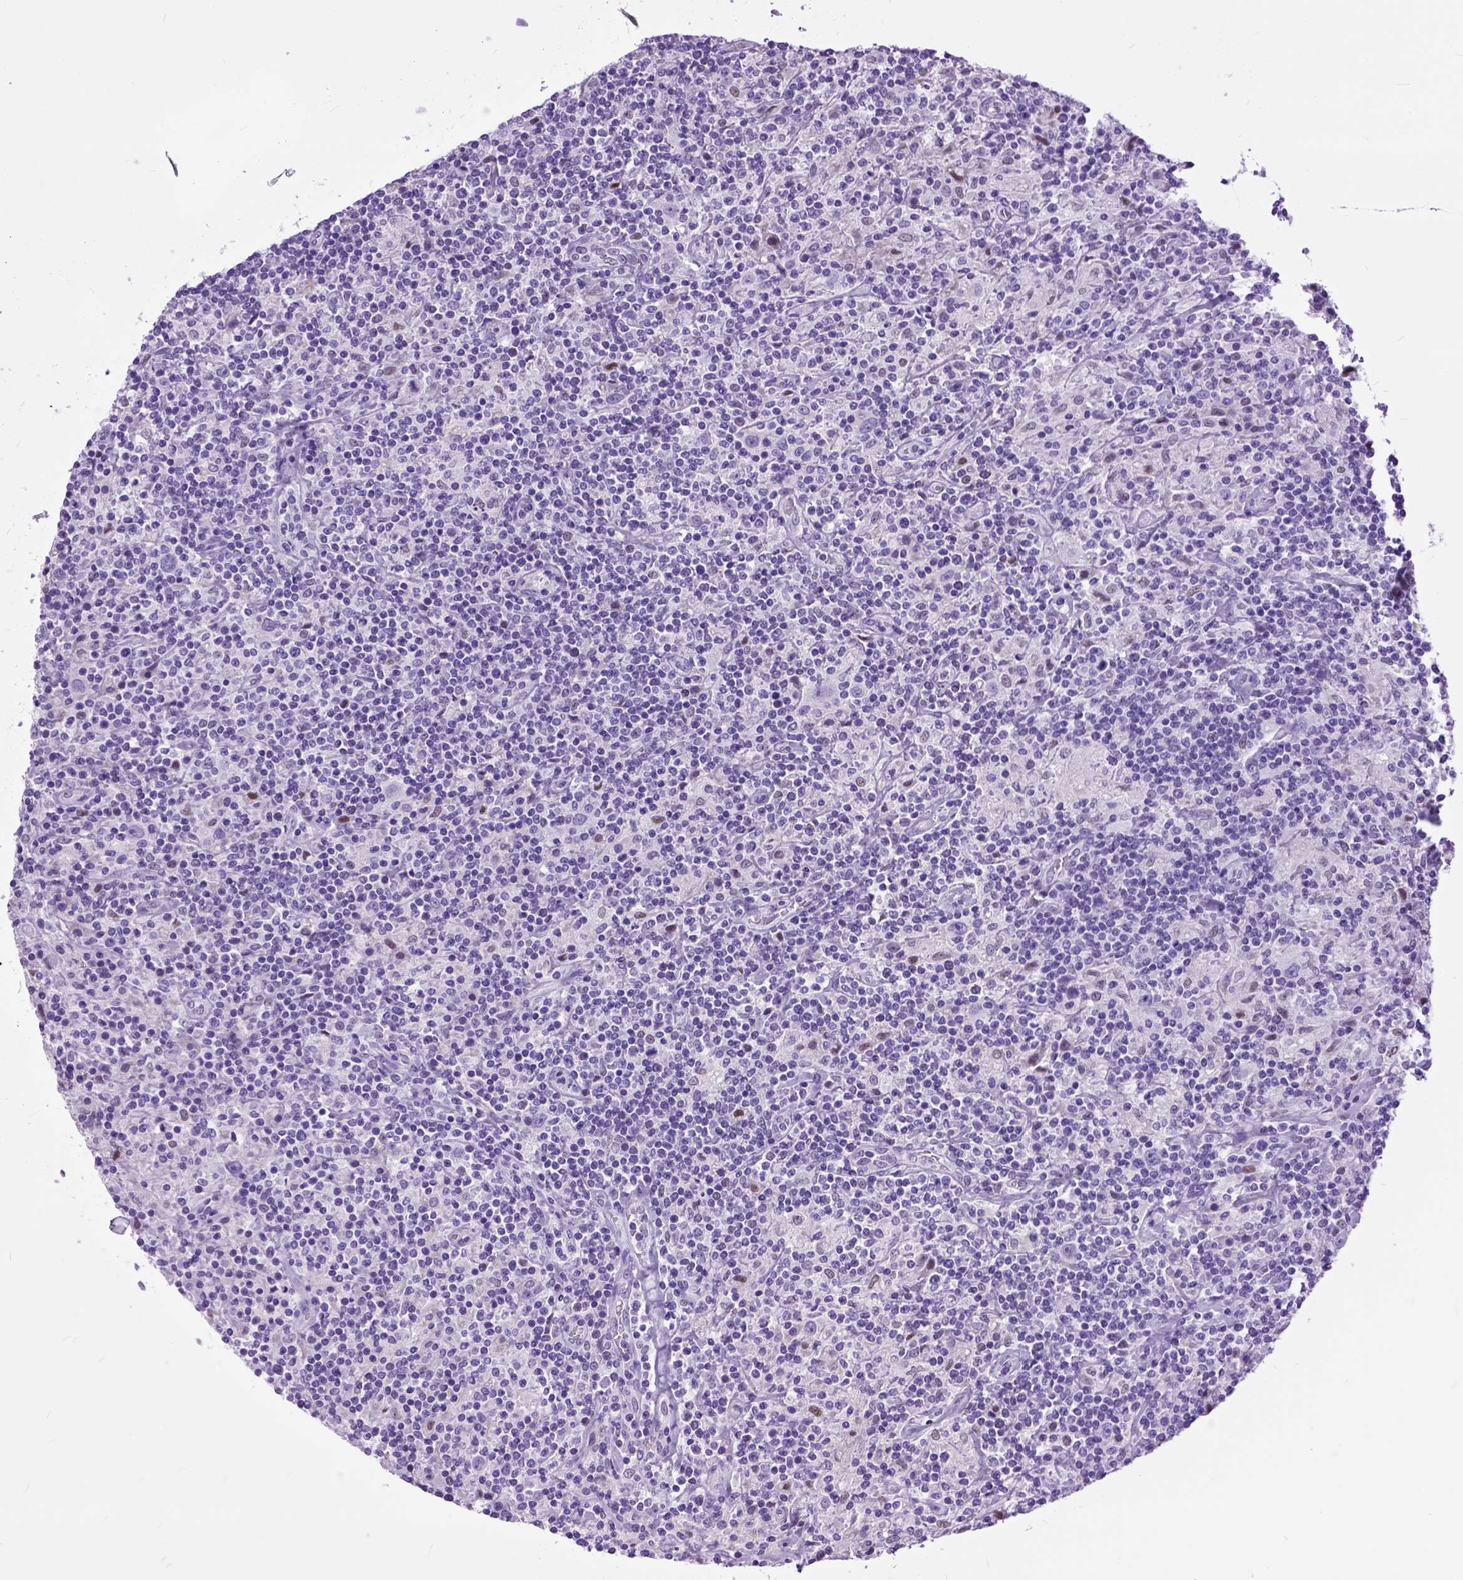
{"staining": {"intensity": "negative", "quantity": "none", "location": "none"}, "tissue": "lymphoma", "cell_type": "Tumor cells", "image_type": "cancer", "snomed": [{"axis": "morphology", "description": "Hodgkin's disease, NOS"}, {"axis": "topography", "description": "Lymph node"}], "caption": "High power microscopy image of an immunohistochemistry image of Hodgkin's disease, revealing no significant expression in tumor cells.", "gene": "CRB1", "patient": {"sex": "male", "age": 70}}